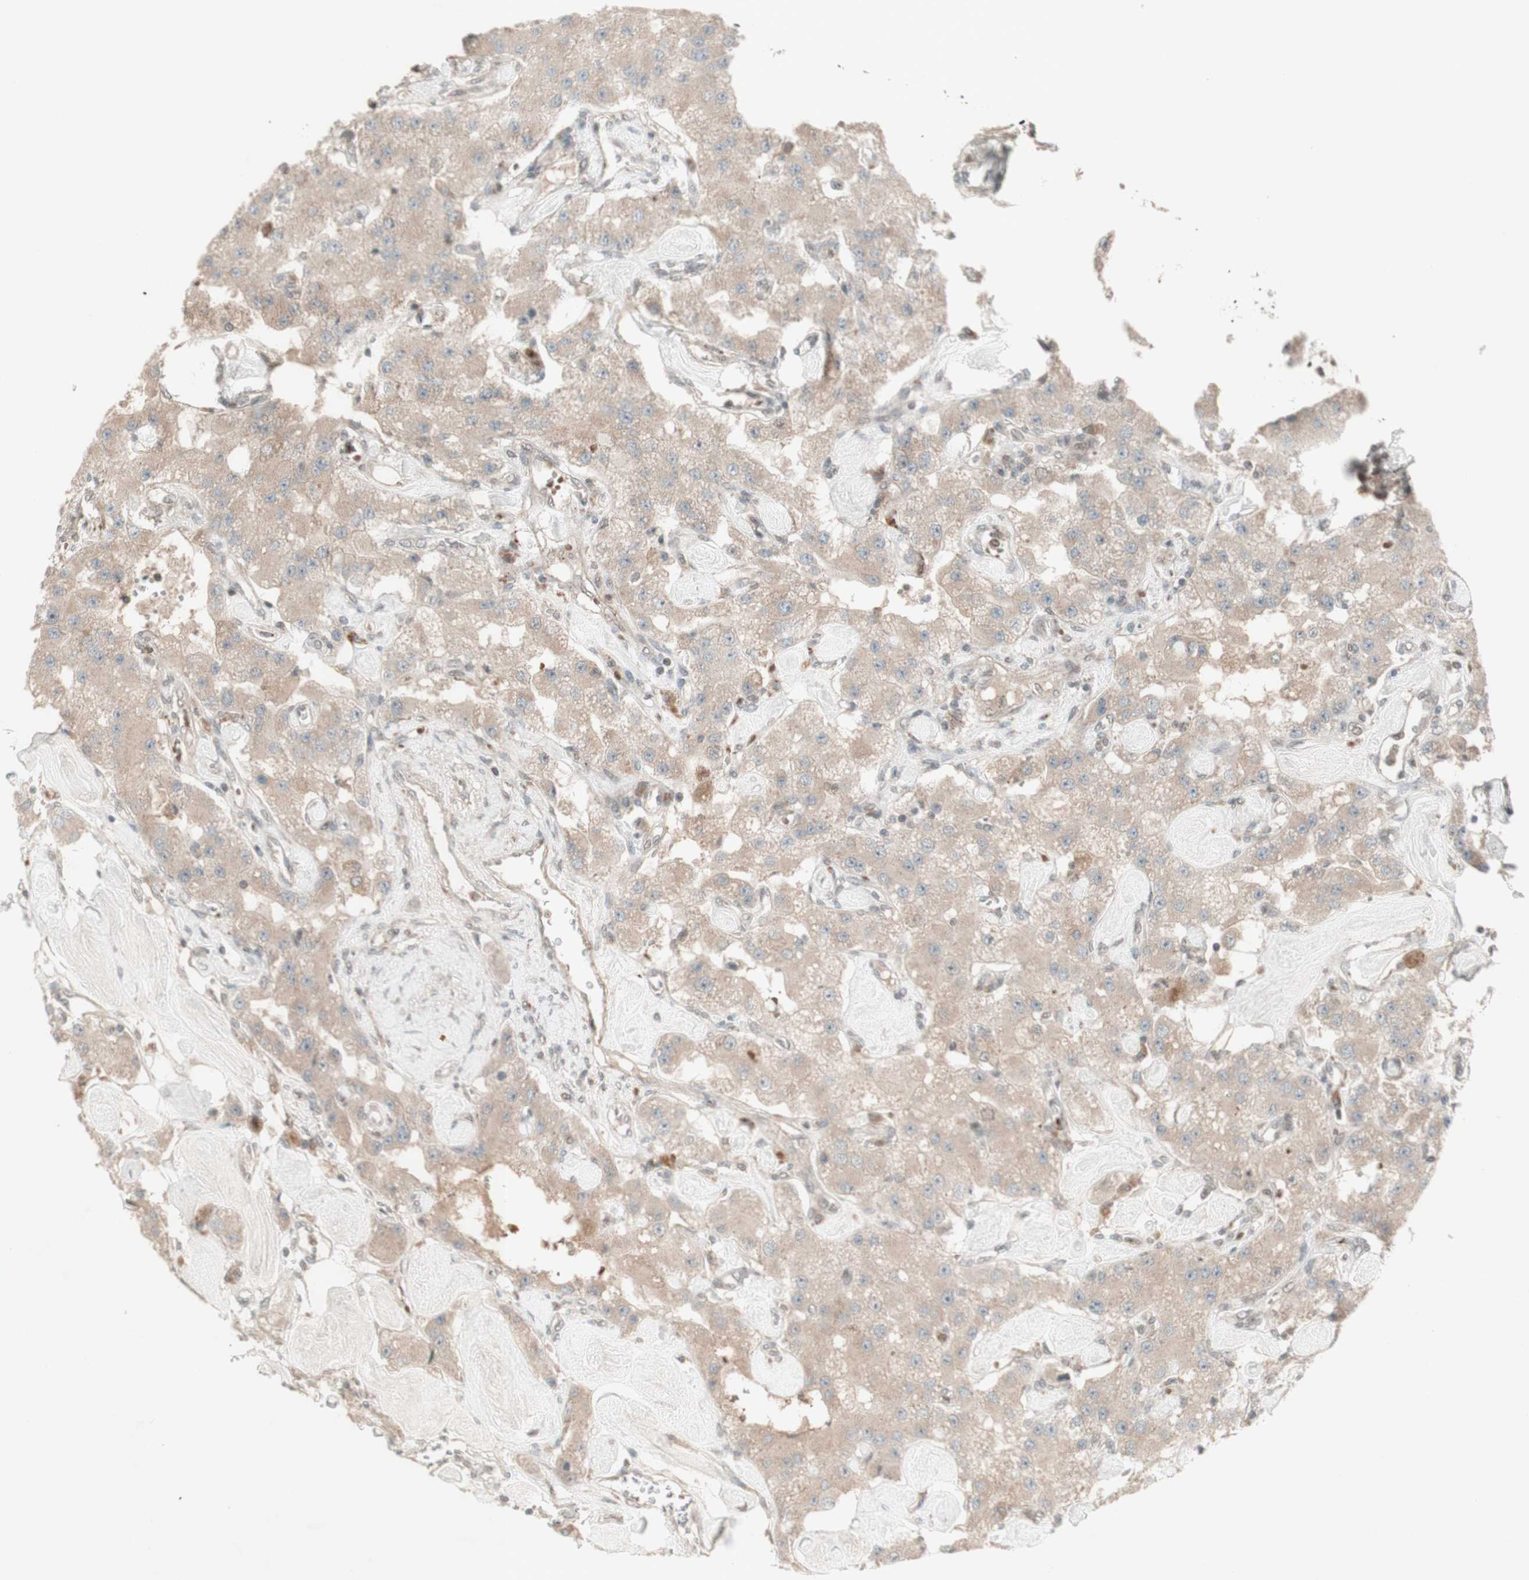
{"staining": {"intensity": "negative", "quantity": "none", "location": "none"}, "tissue": "carcinoid", "cell_type": "Tumor cells", "image_type": "cancer", "snomed": [{"axis": "morphology", "description": "Carcinoid, malignant, NOS"}, {"axis": "topography", "description": "Pancreas"}], "caption": "IHC micrograph of carcinoid stained for a protein (brown), which displays no positivity in tumor cells.", "gene": "MSH6", "patient": {"sex": "male", "age": 41}}